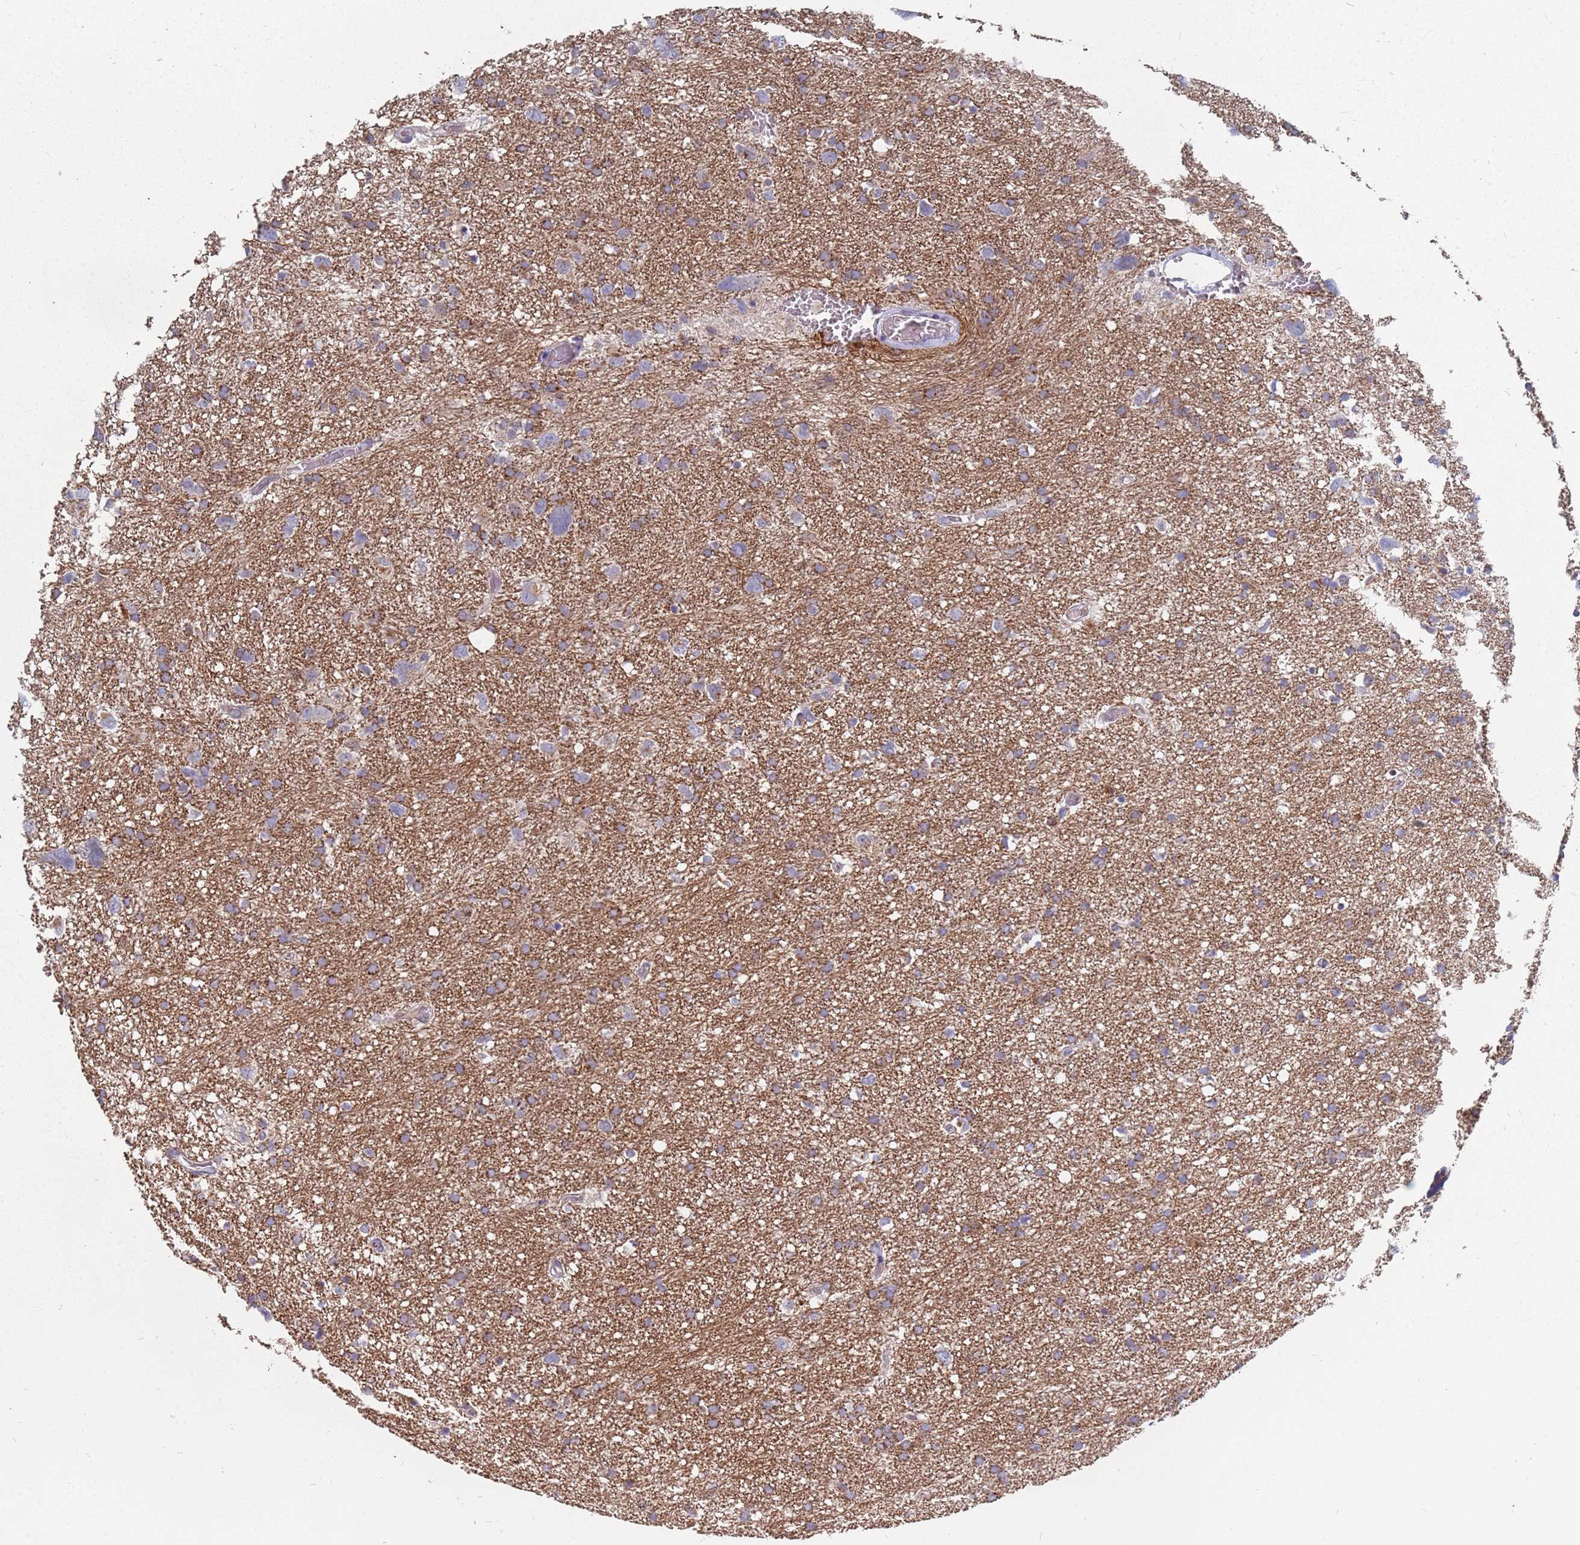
{"staining": {"intensity": "negative", "quantity": "none", "location": "none"}, "tissue": "glioma", "cell_type": "Tumor cells", "image_type": "cancer", "snomed": [{"axis": "morphology", "description": "Glioma, malignant, High grade"}, {"axis": "topography", "description": "Brain"}], "caption": "DAB immunohistochemical staining of glioma shows no significant expression in tumor cells.", "gene": "TCEANC2", "patient": {"sex": "male", "age": 61}}